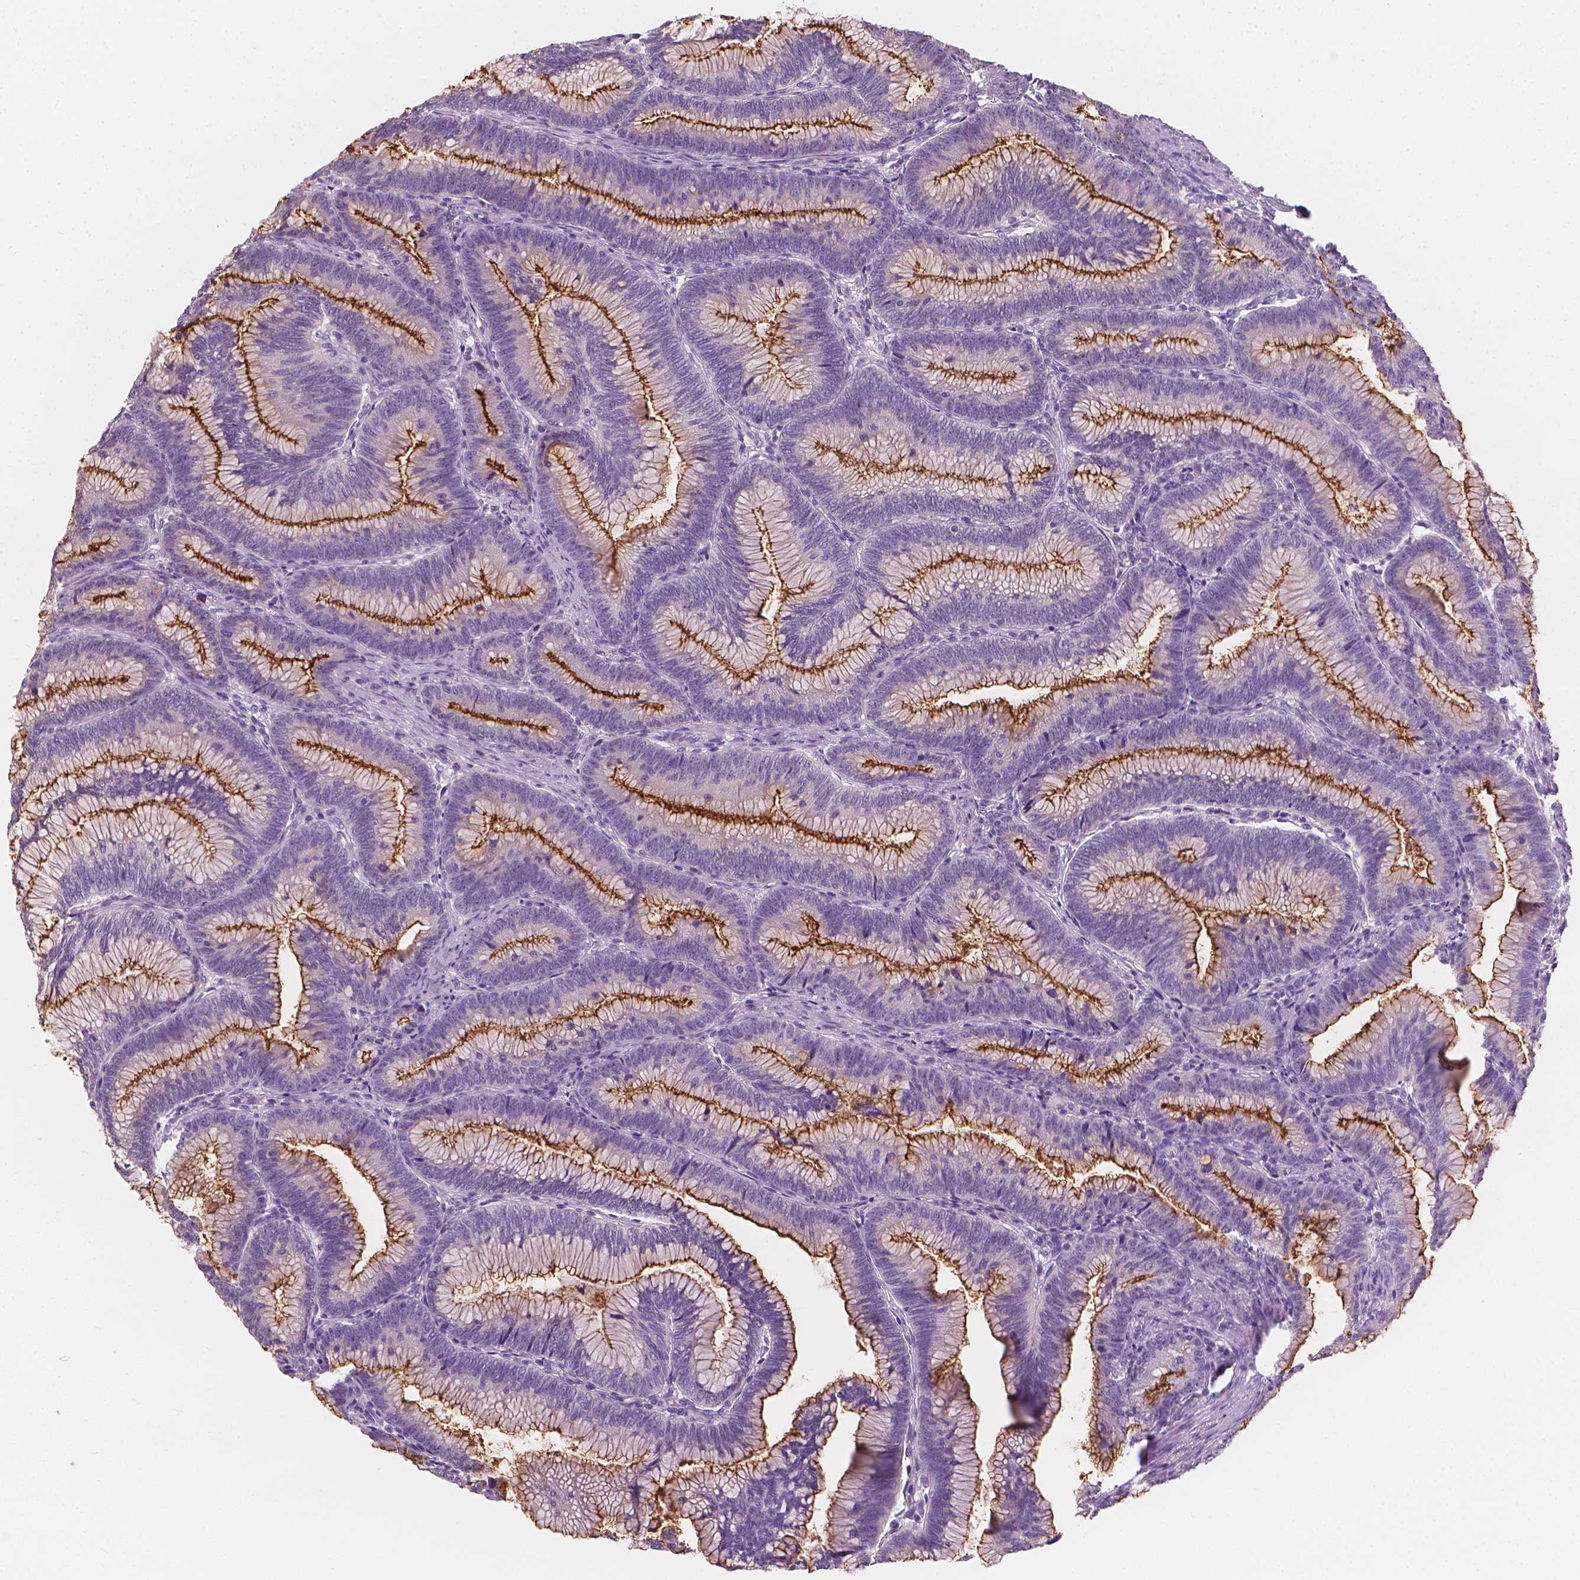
{"staining": {"intensity": "strong", "quantity": "<25%", "location": "cytoplasmic/membranous"}, "tissue": "colorectal cancer", "cell_type": "Tumor cells", "image_type": "cancer", "snomed": [{"axis": "morphology", "description": "Adenocarcinoma, NOS"}, {"axis": "topography", "description": "Colon"}], "caption": "Tumor cells display medium levels of strong cytoplasmic/membranous expression in approximately <25% of cells in adenocarcinoma (colorectal). (DAB (3,3'-diaminobenzidine) IHC, brown staining for protein, blue staining for nuclei).", "gene": "GPRC5A", "patient": {"sex": "female", "age": 78}}